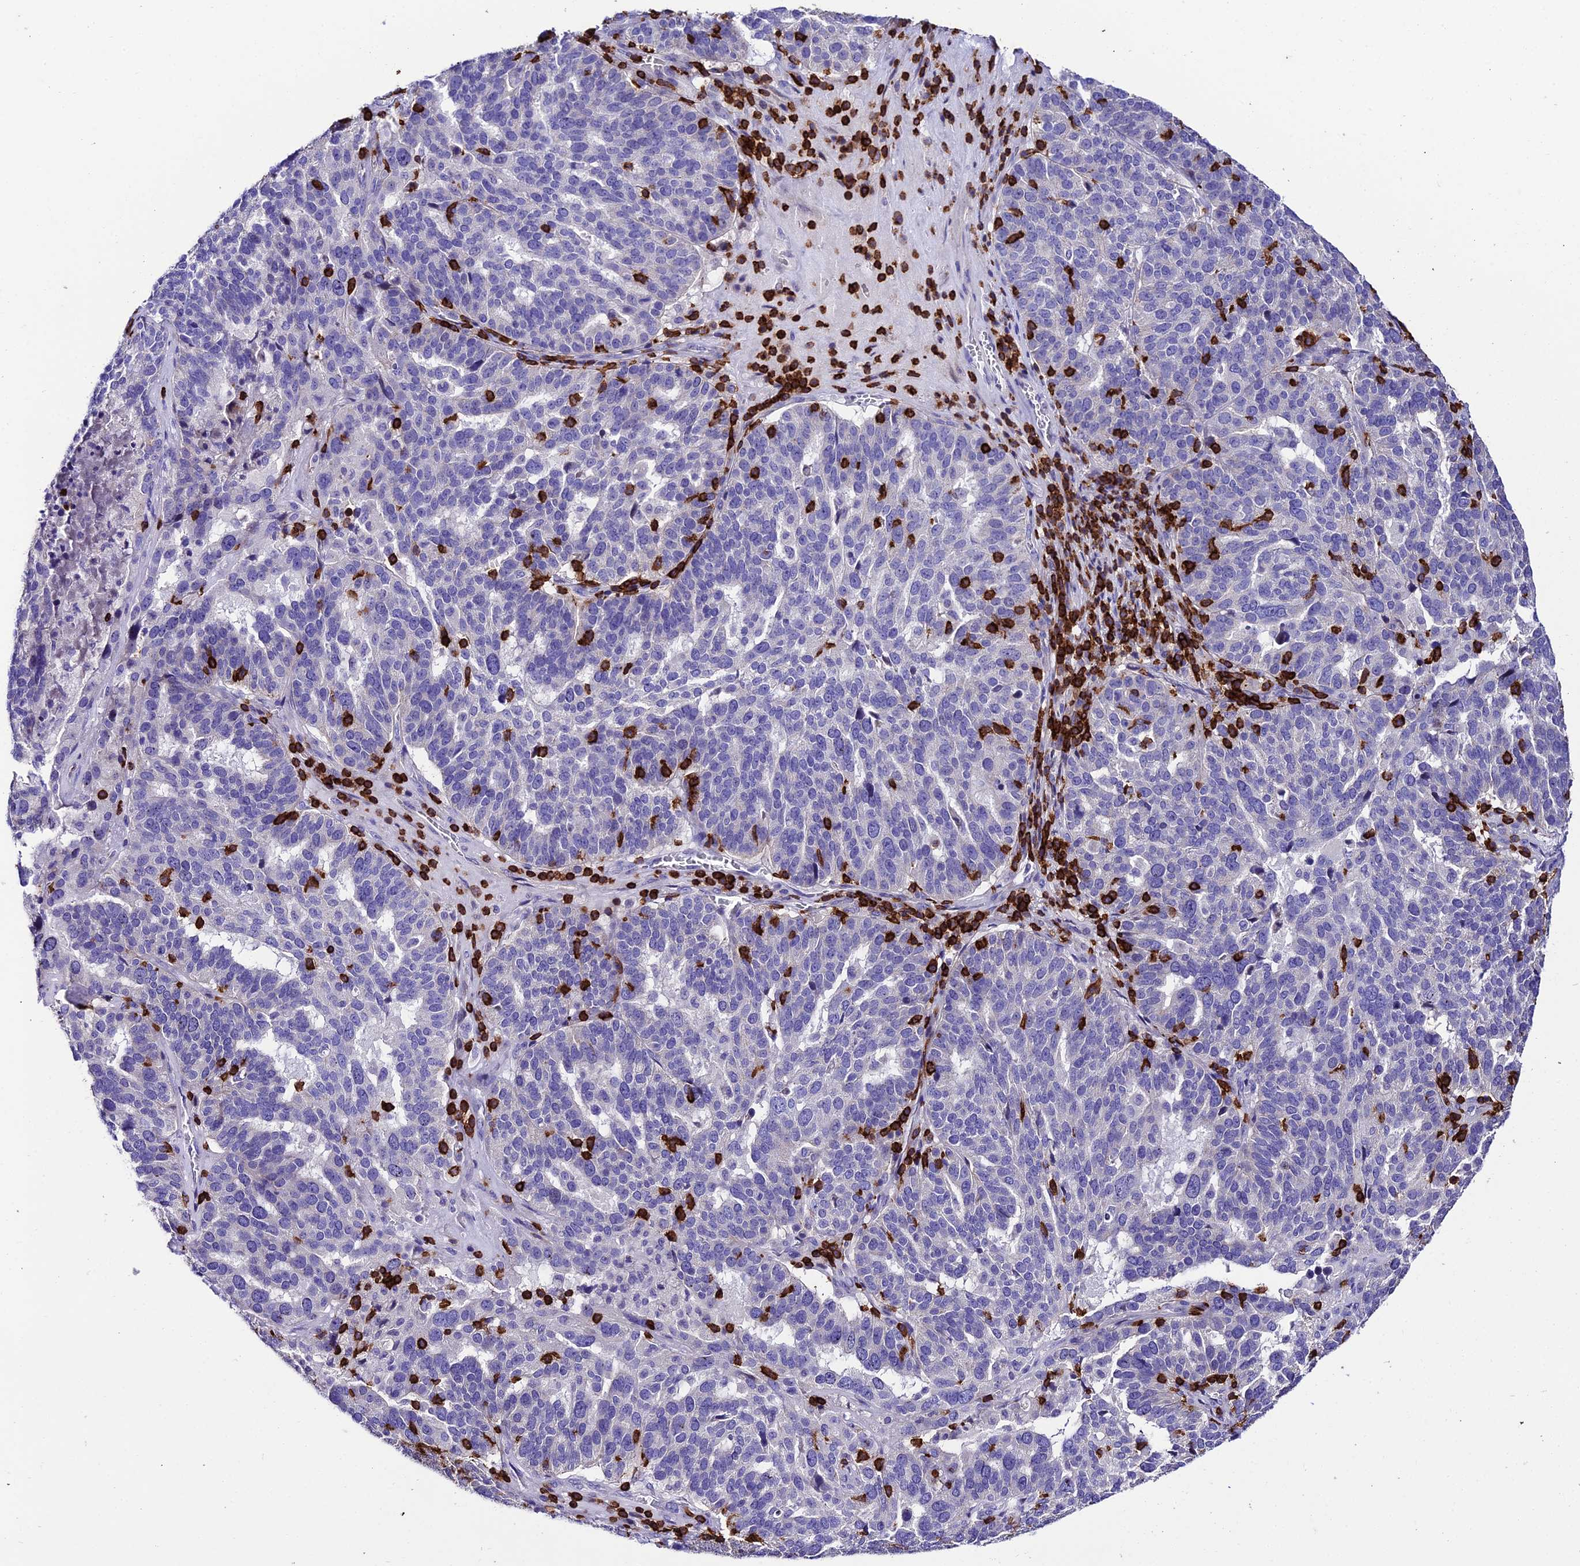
{"staining": {"intensity": "negative", "quantity": "none", "location": "none"}, "tissue": "ovarian cancer", "cell_type": "Tumor cells", "image_type": "cancer", "snomed": [{"axis": "morphology", "description": "Cystadenocarcinoma, serous, NOS"}, {"axis": "topography", "description": "Ovary"}], "caption": "Tumor cells show no significant protein expression in ovarian serous cystadenocarcinoma.", "gene": "PTPRCAP", "patient": {"sex": "female", "age": 59}}